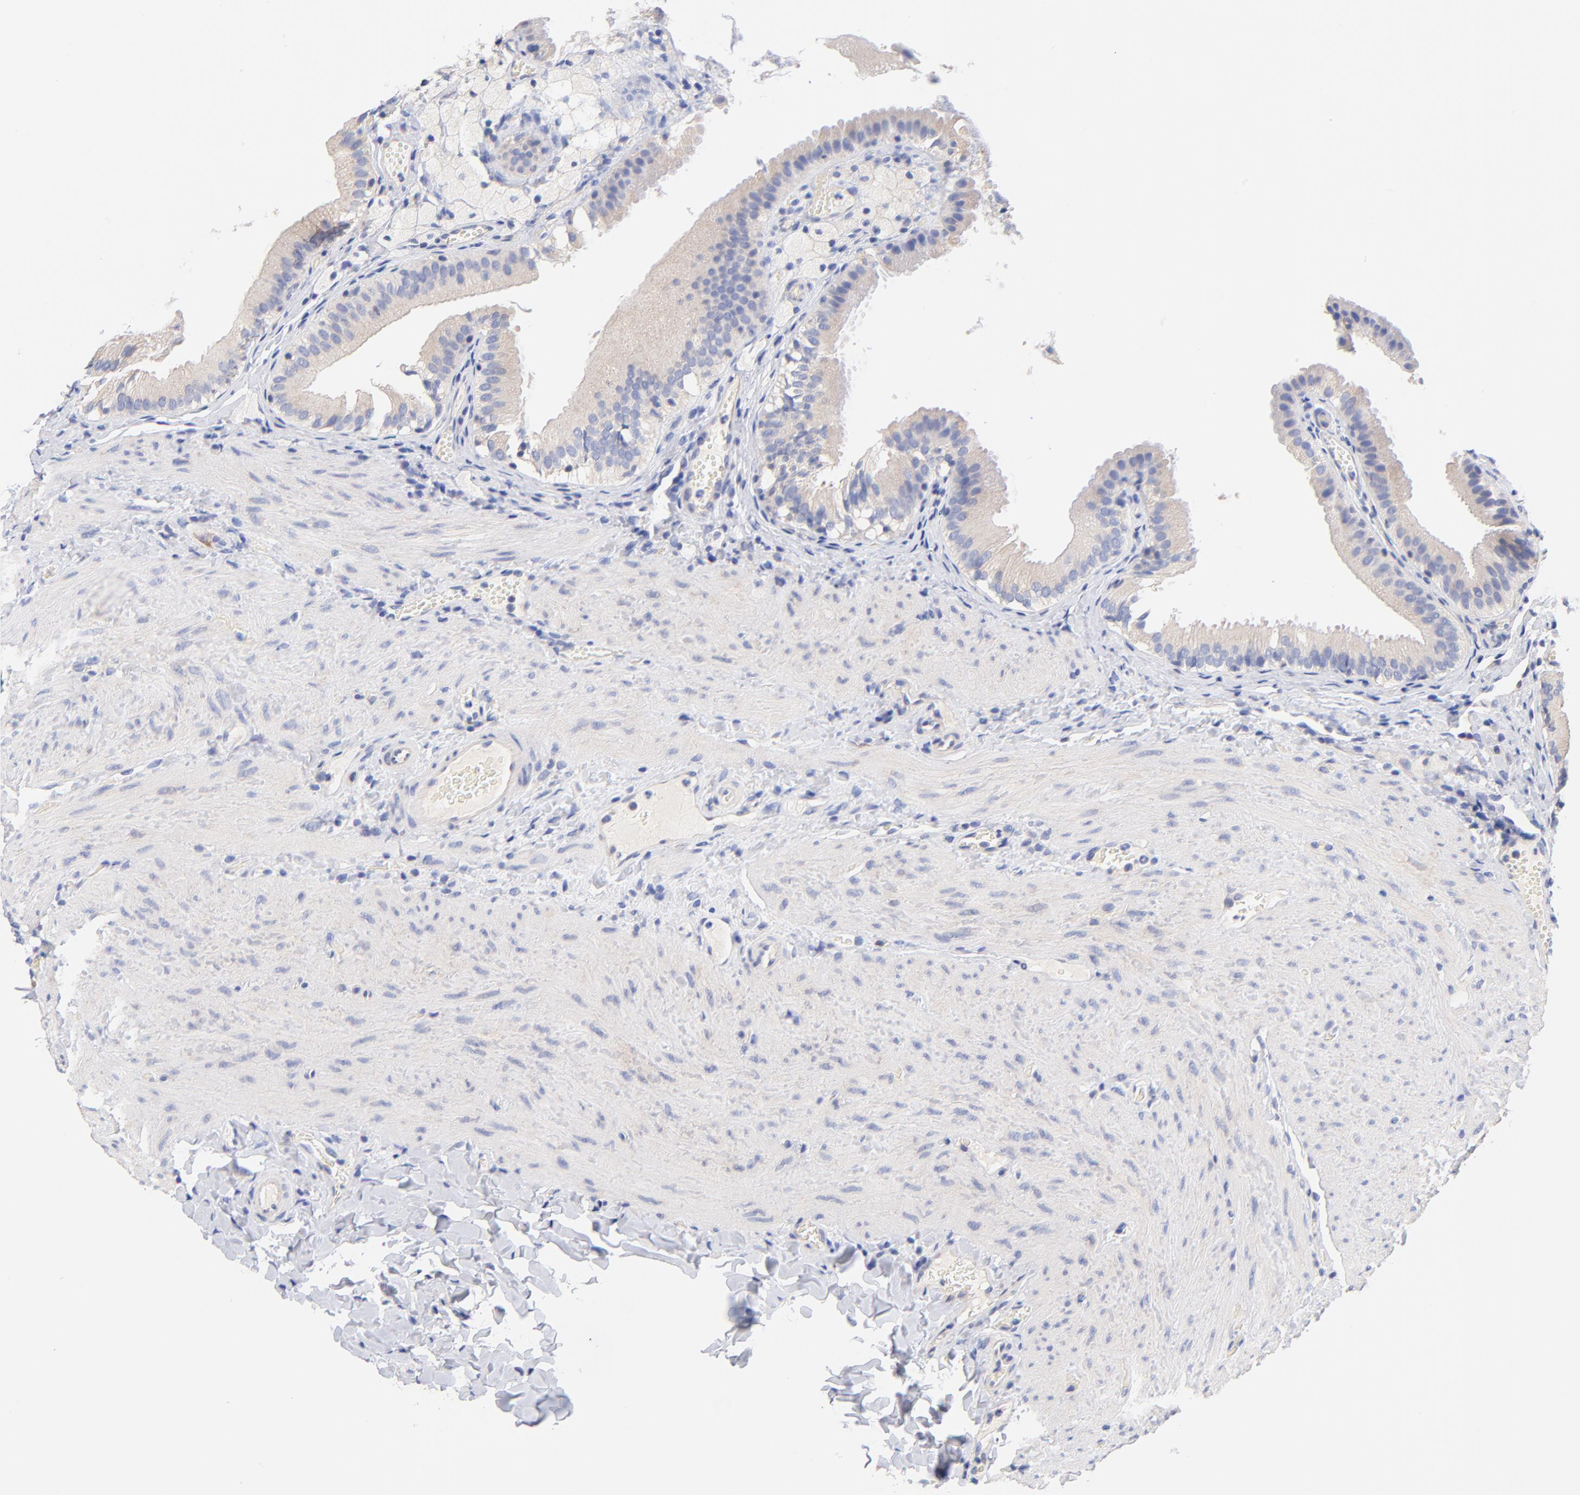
{"staining": {"intensity": "weak", "quantity": ">75%", "location": "cytoplasmic/membranous"}, "tissue": "gallbladder", "cell_type": "Glandular cells", "image_type": "normal", "snomed": [{"axis": "morphology", "description": "Normal tissue, NOS"}, {"axis": "topography", "description": "Gallbladder"}], "caption": "Immunohistochemistry (DAB) staining of normal human gallbladder reveals weak cytoplasmic/membranous protein staining in approximately >75% of glandular cells.", "gene": "TNFRSF13C", "patient": {"sex": "female", "age": 24}}